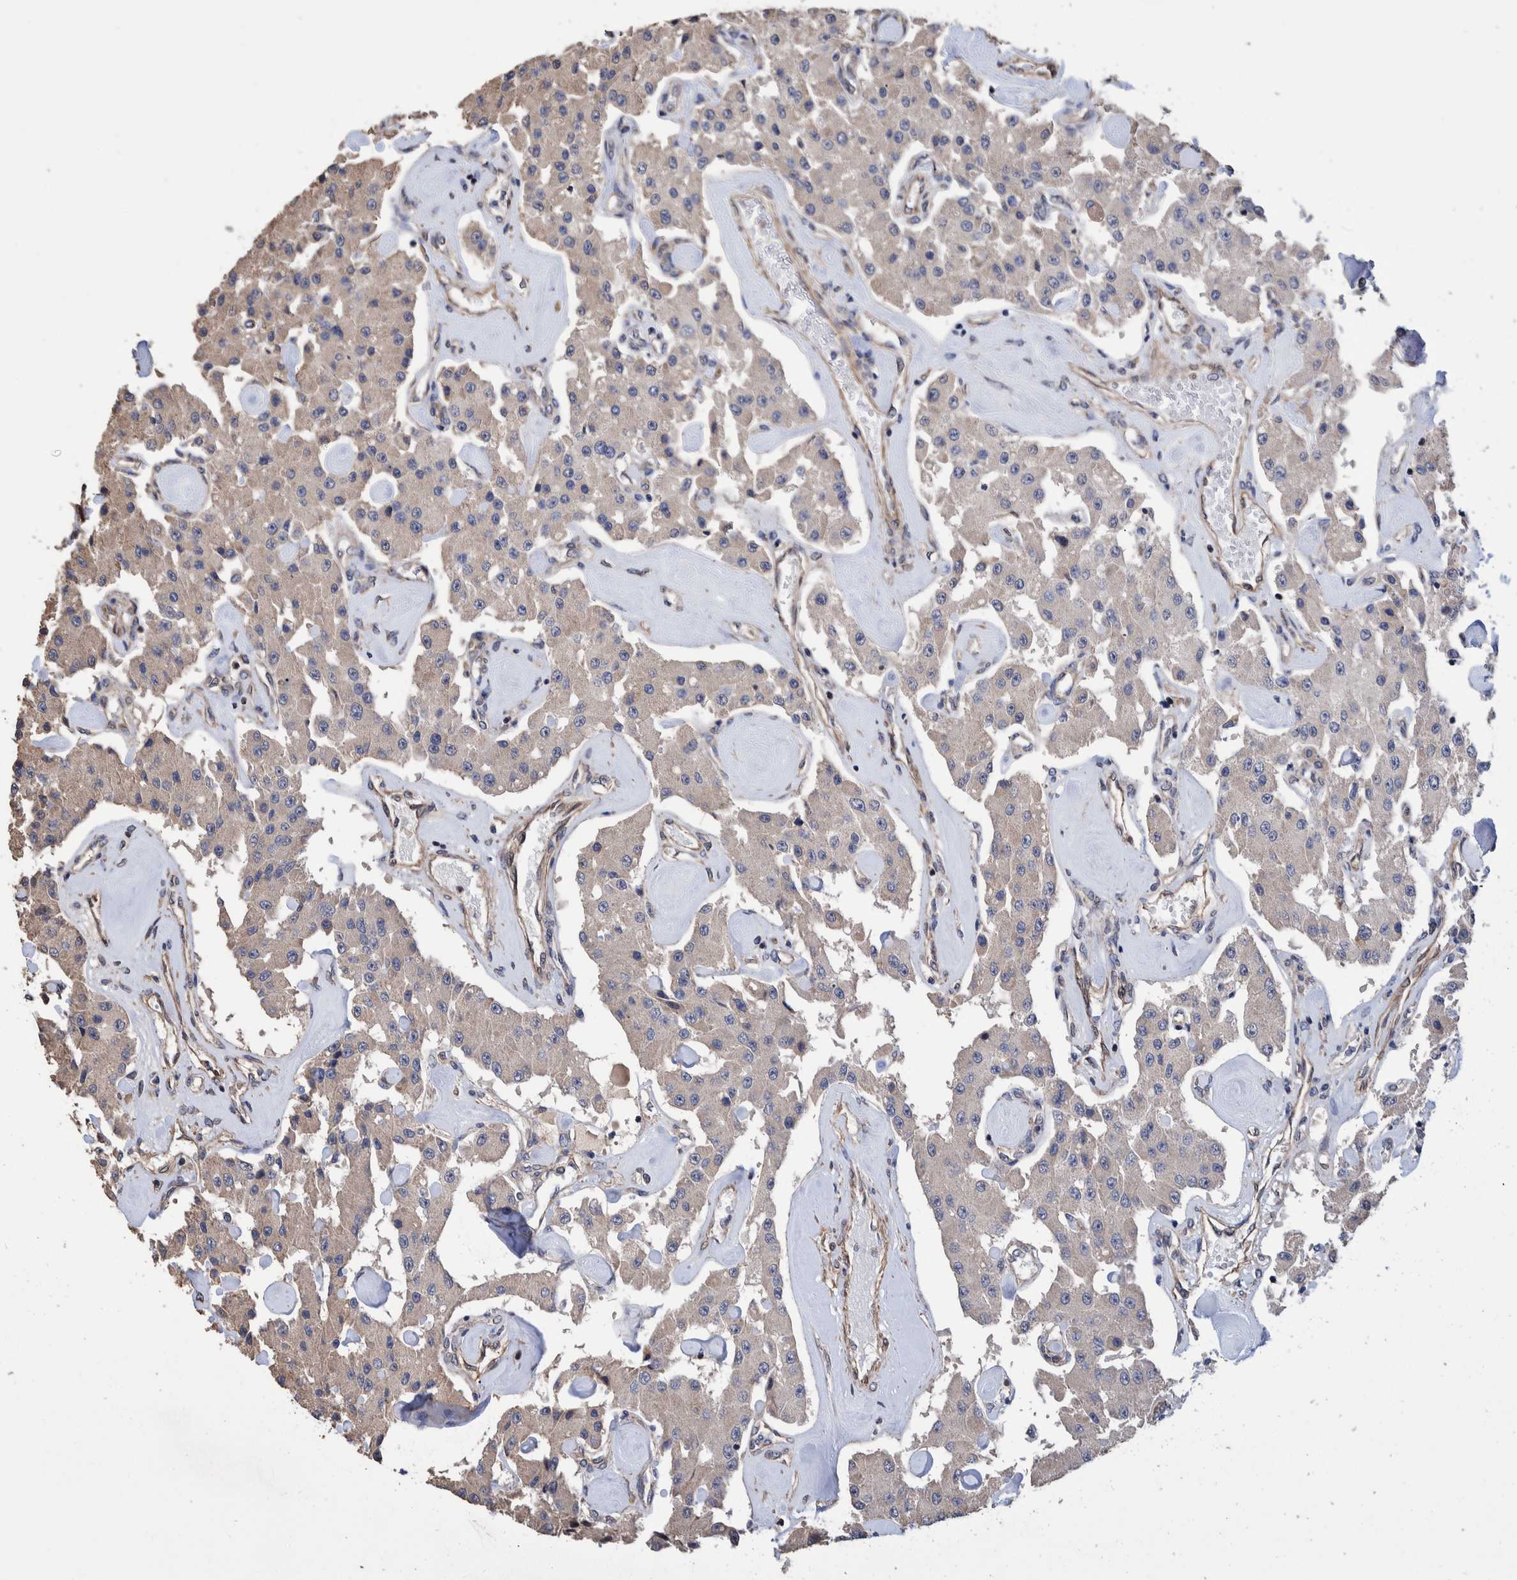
{"staining": {"intensity": "negative", "quantity": "none", "location": "none"}, "tissue": "carcinoid", "cell_type": "Tumor cells", "image_type": "cancer", "snomed": [{"axis": "morphology", "description": "Carcinoid, malignant, NOS"}, {"axis": "topography", "description": "Pancreas"}], "caption": "Protein analysis of carcinoid demonstrates no significant expression in tumor cells.", "gene": "SLC45A4", "patient": {"sex": "male", "age": 41}}